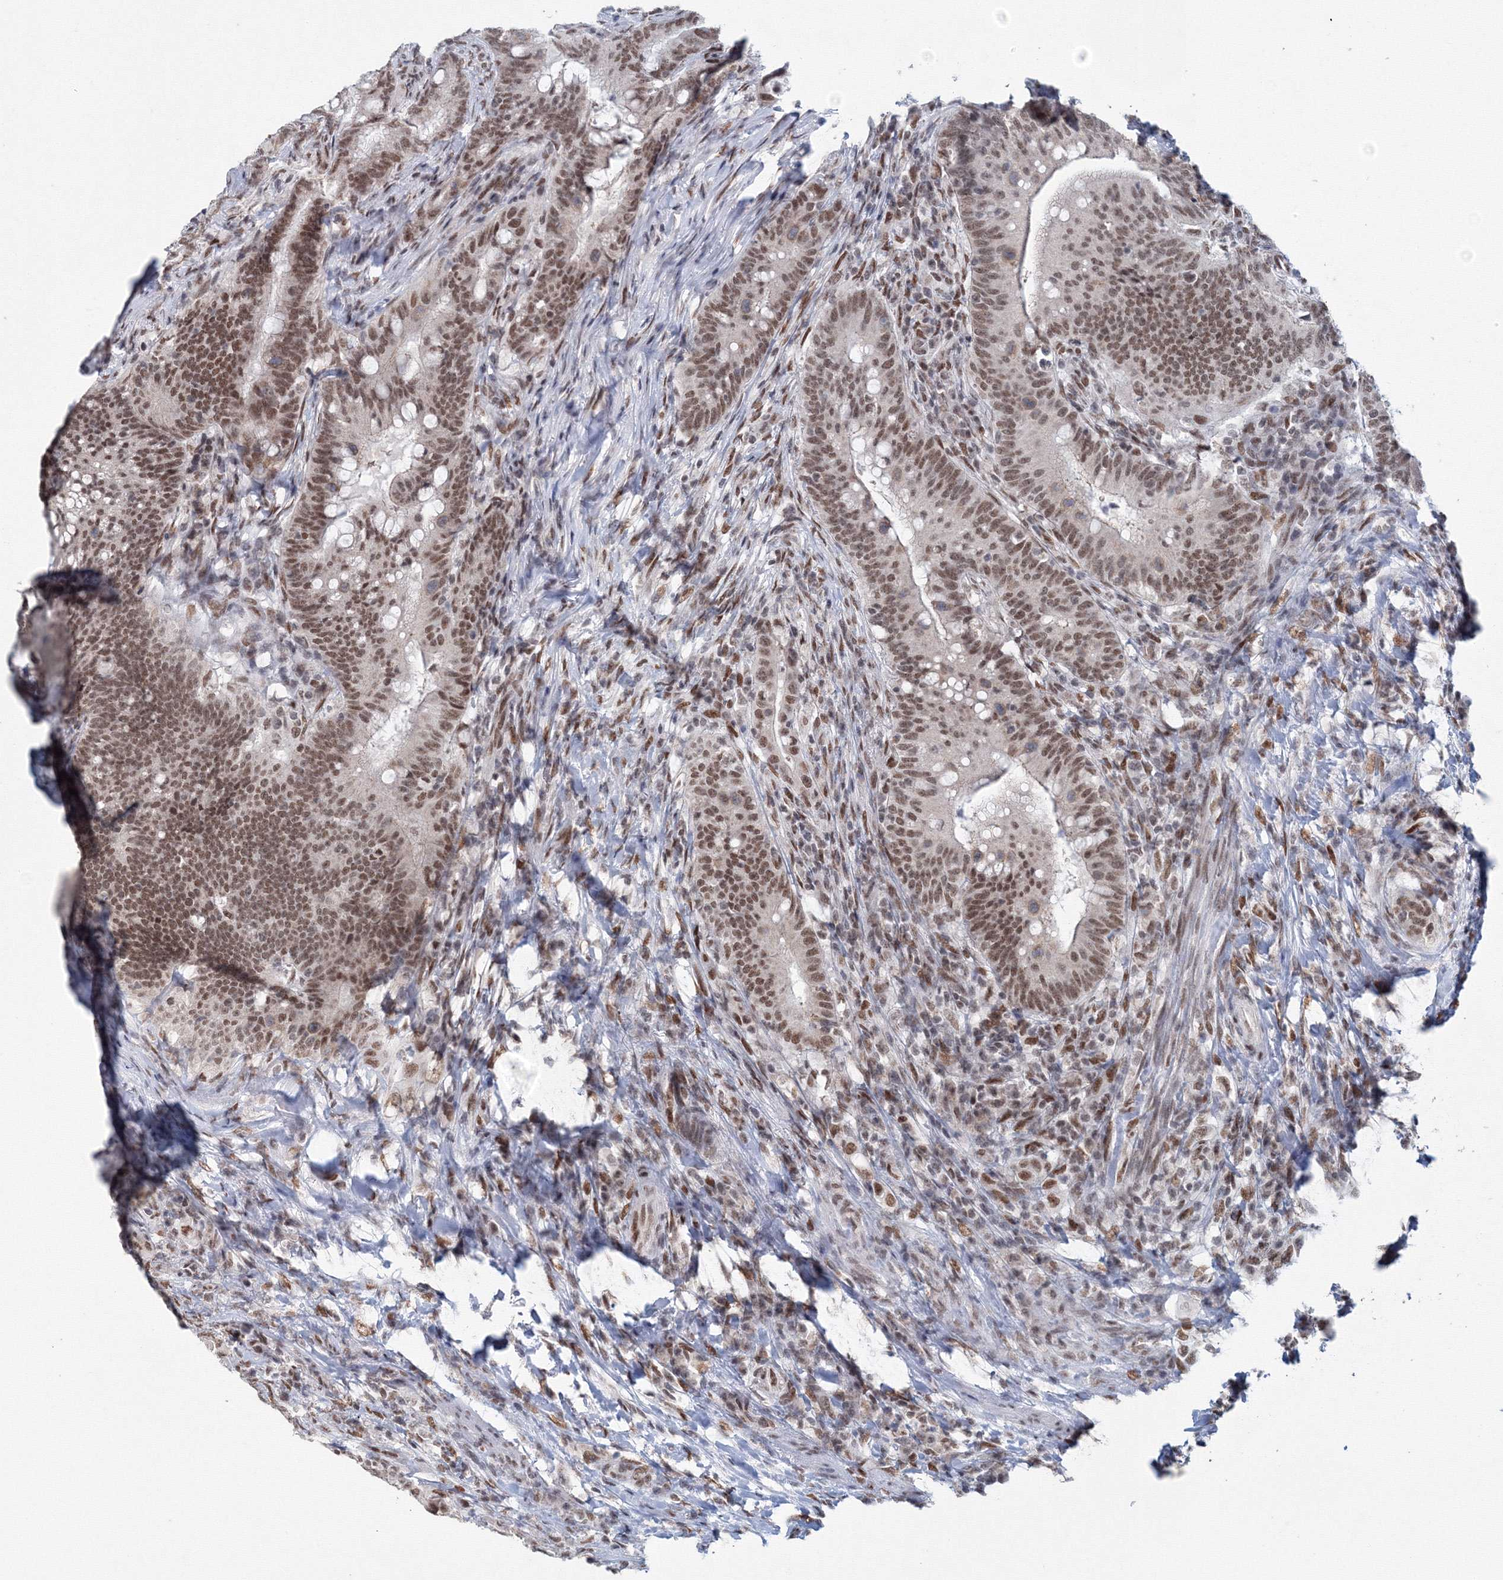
{"staining": {"intensity": "moderate", "quantity": ">75%", "location": "nuclear"}, "tissue": "colorectal cancer", "cell_type": "Tumor cells", "image_type": "cancer", "snomed": [{"axis": "morphology", "description": "Adenocarcinoma, NOS"}, {"axis": "topography", "description": "Colon"}], "caption": "A medium amount of moderate nuclear staining is appreciated in about >75% of tumor cells in colorectal cancer tissue.", "gene": "SF3B6", "patient": {"sex": "female", "age": 66}}